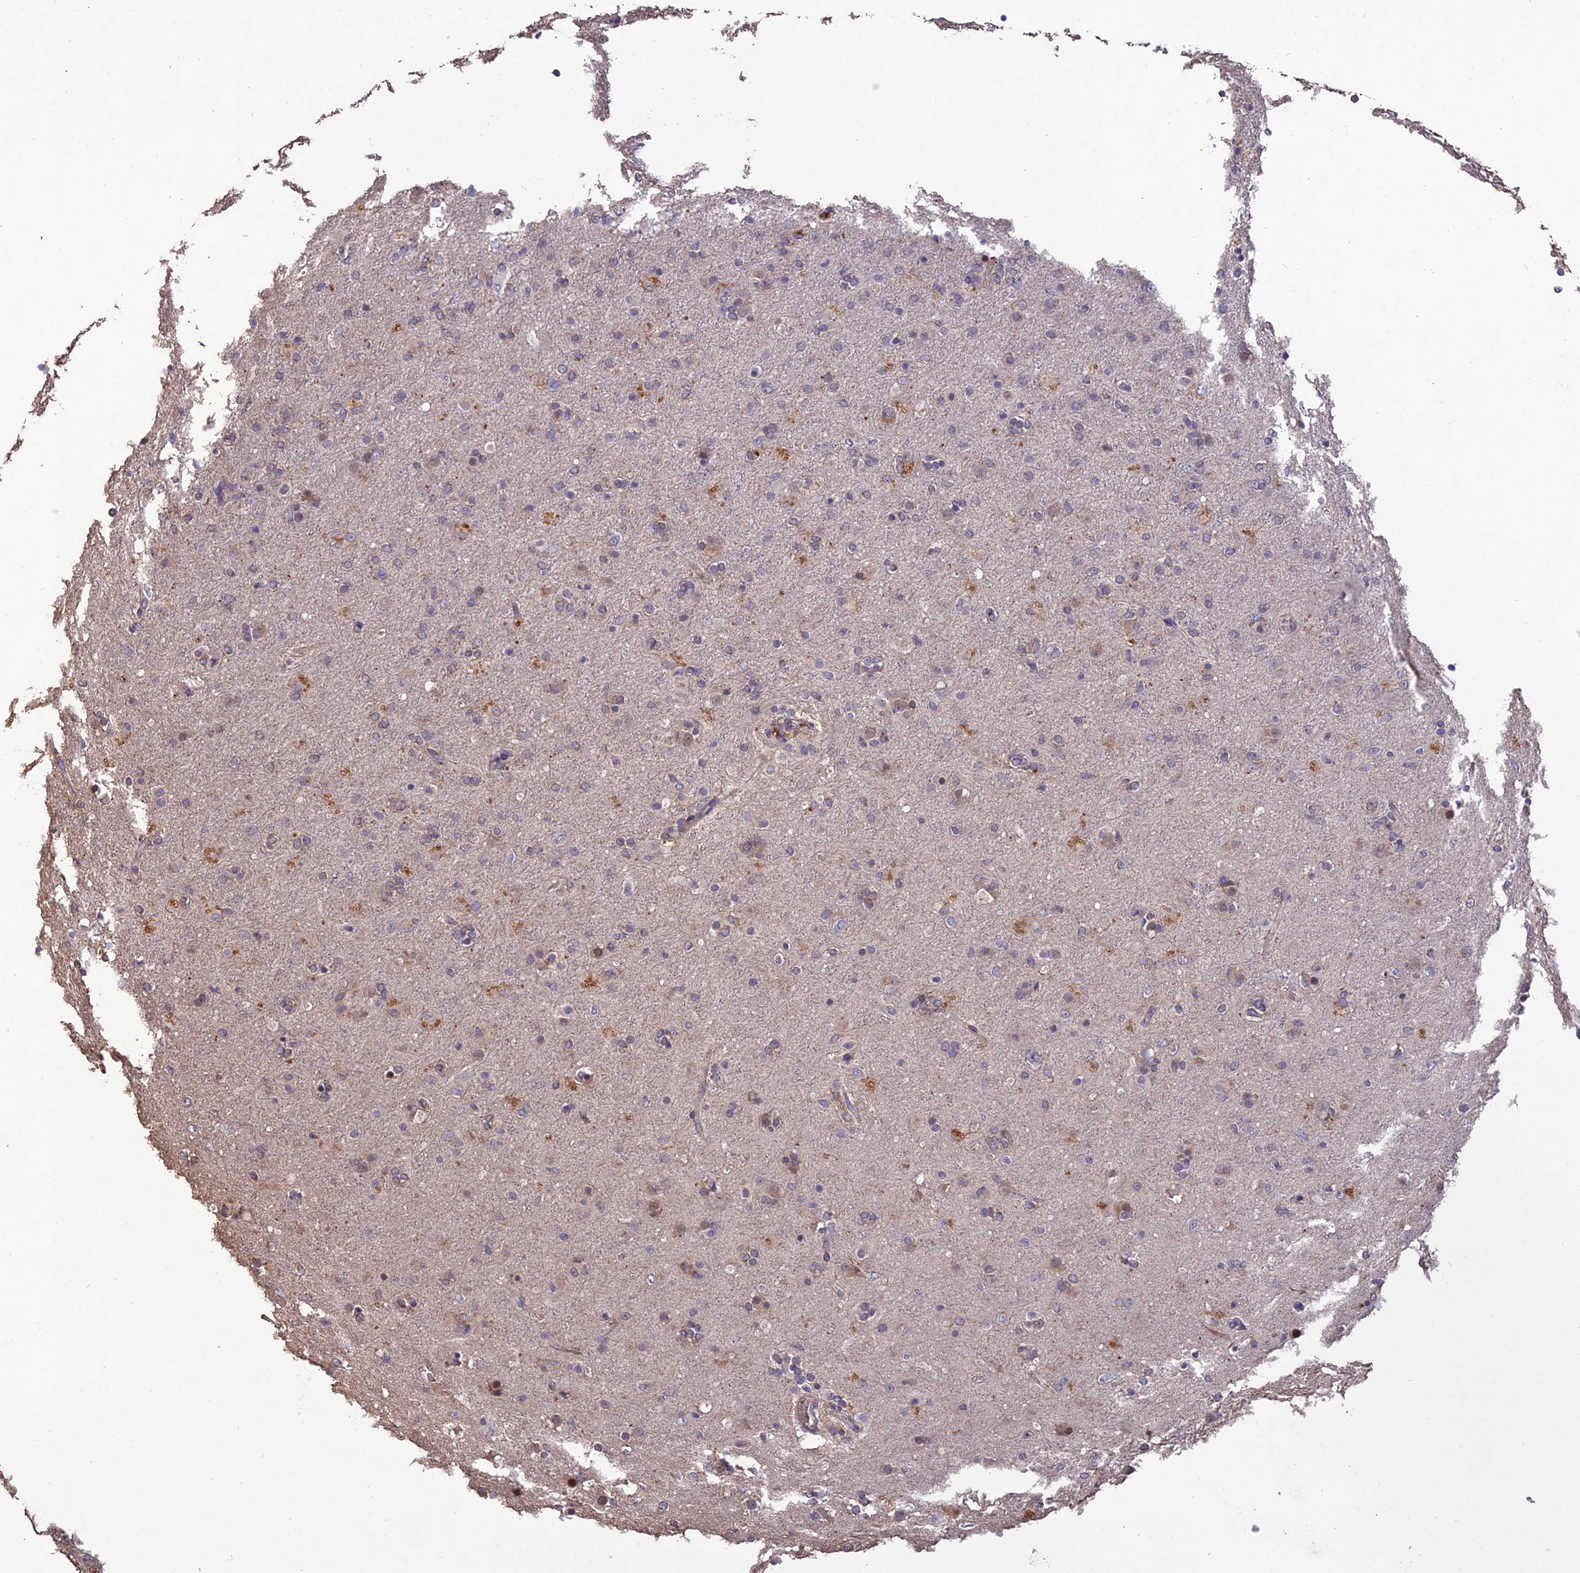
{"staining": {"intensity": "weak", "quantity": "<25%", "location": "cytoplasmic/membranous"}, "tissue": "glioma", "cell_type": "Tumor cells", "image_type": "cancer", "snomed": [{"axis": "morphology", "description": "Glioma, malignant, Low grade"}, {"axis": "topography", "description": "Brain"}], "caption": "The histopathology image displays no significant expression in tumor cells of glioma.", "gene": "MIOS", "patient": {"sex": "male", "age": 65}}